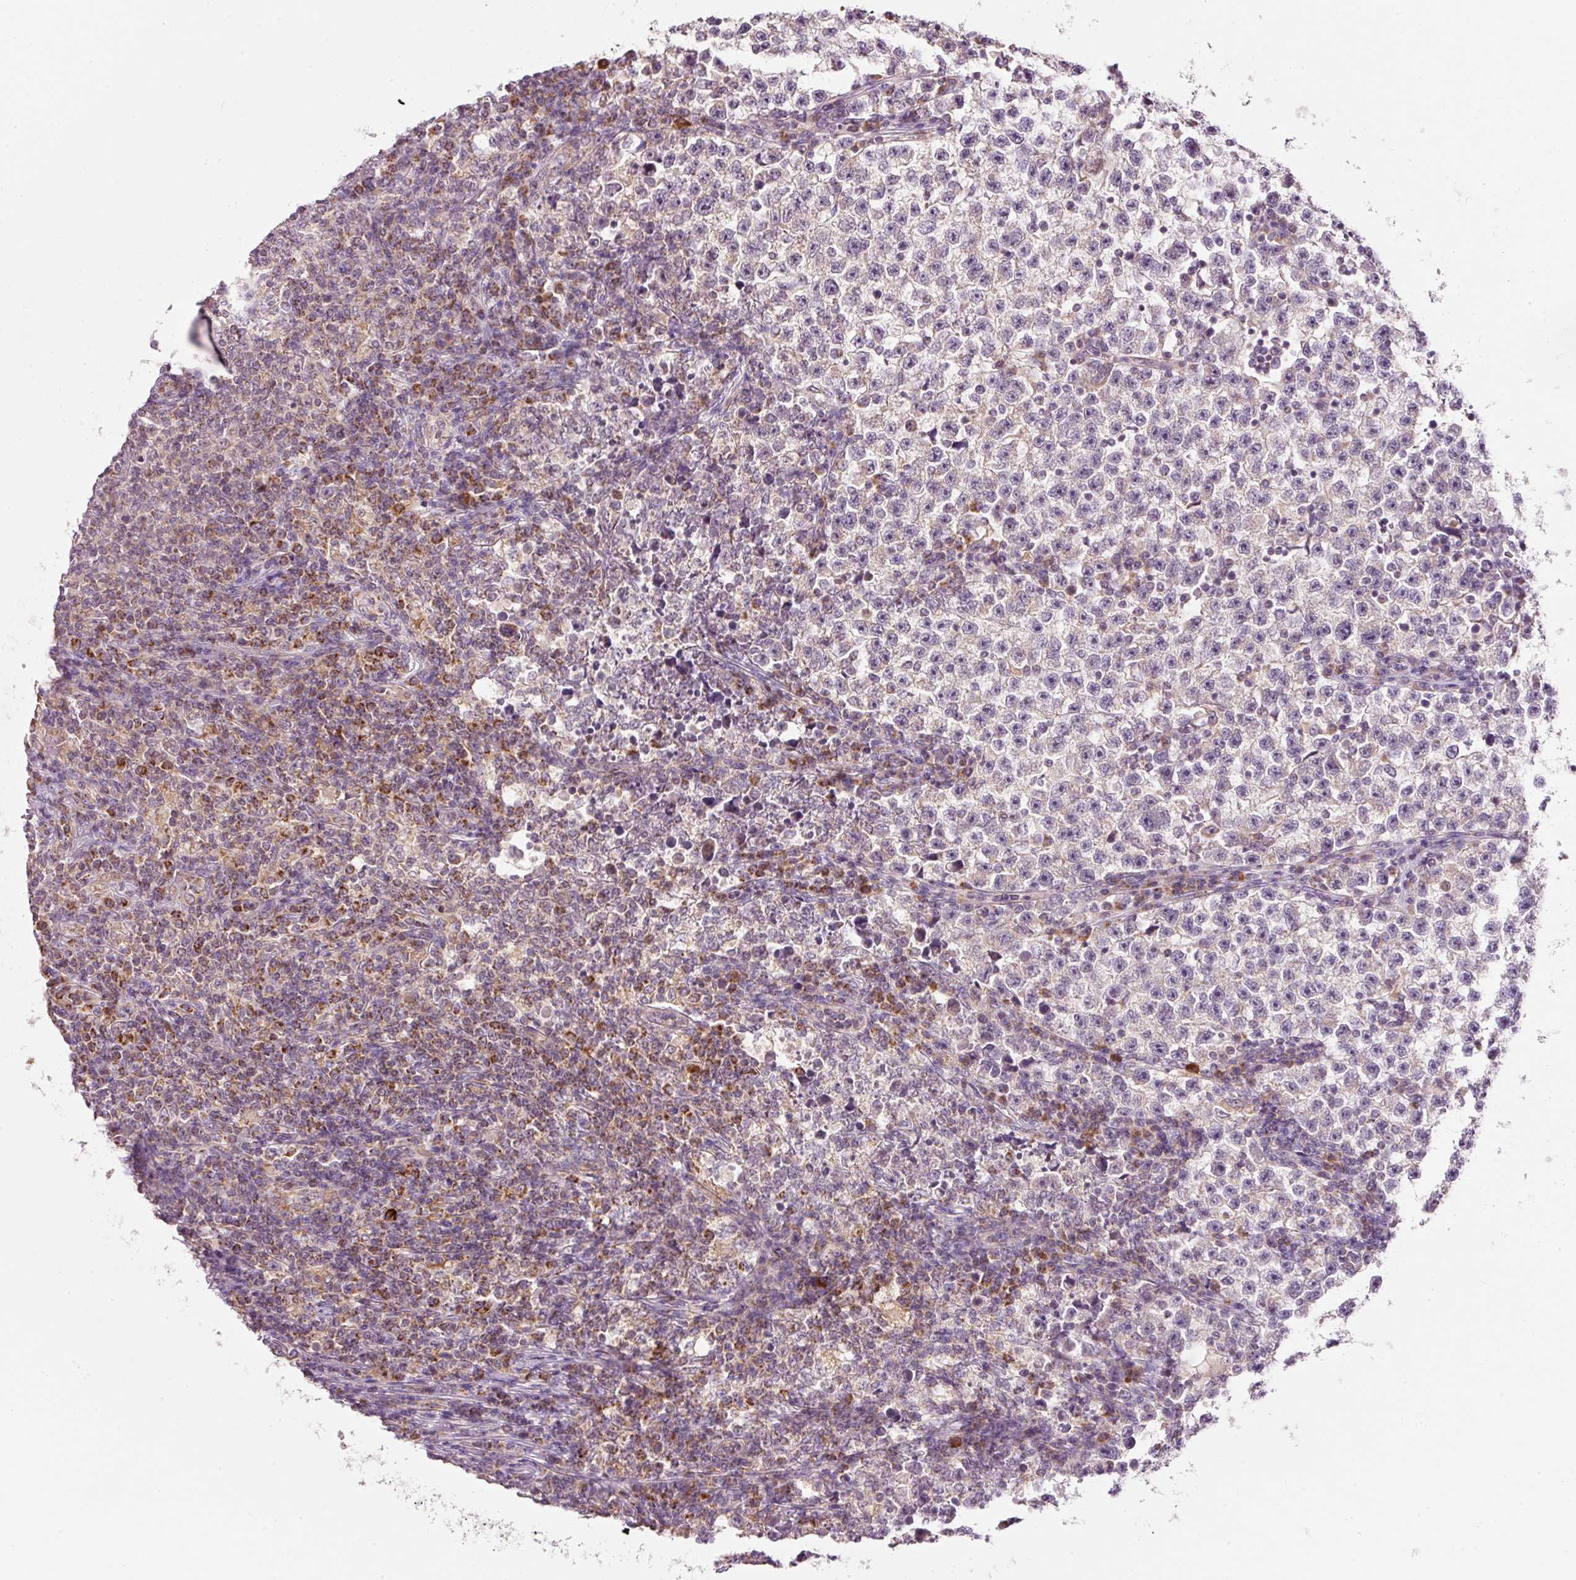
{"staining": {"intensity": "moderate", "quantity": "<25%", "location": "cytoplasmic/membranous"}, "tissue": "testis cancer", "cell_type": "Tumor cells", "image_type": "cancer", "snomed": [{"axis": "morphology", "description": "Seminoma, NOS"}, {"axis": "topography", "description": "Testis"}], "caption": "Immunohistochemical staining of testis seminoma reveals low levels of moderate cytoplasmic/membranous protein staining in about <25% of tumor cells.", "gene": "FAM78B", "patient": {"sex": "male", "age": 22}}